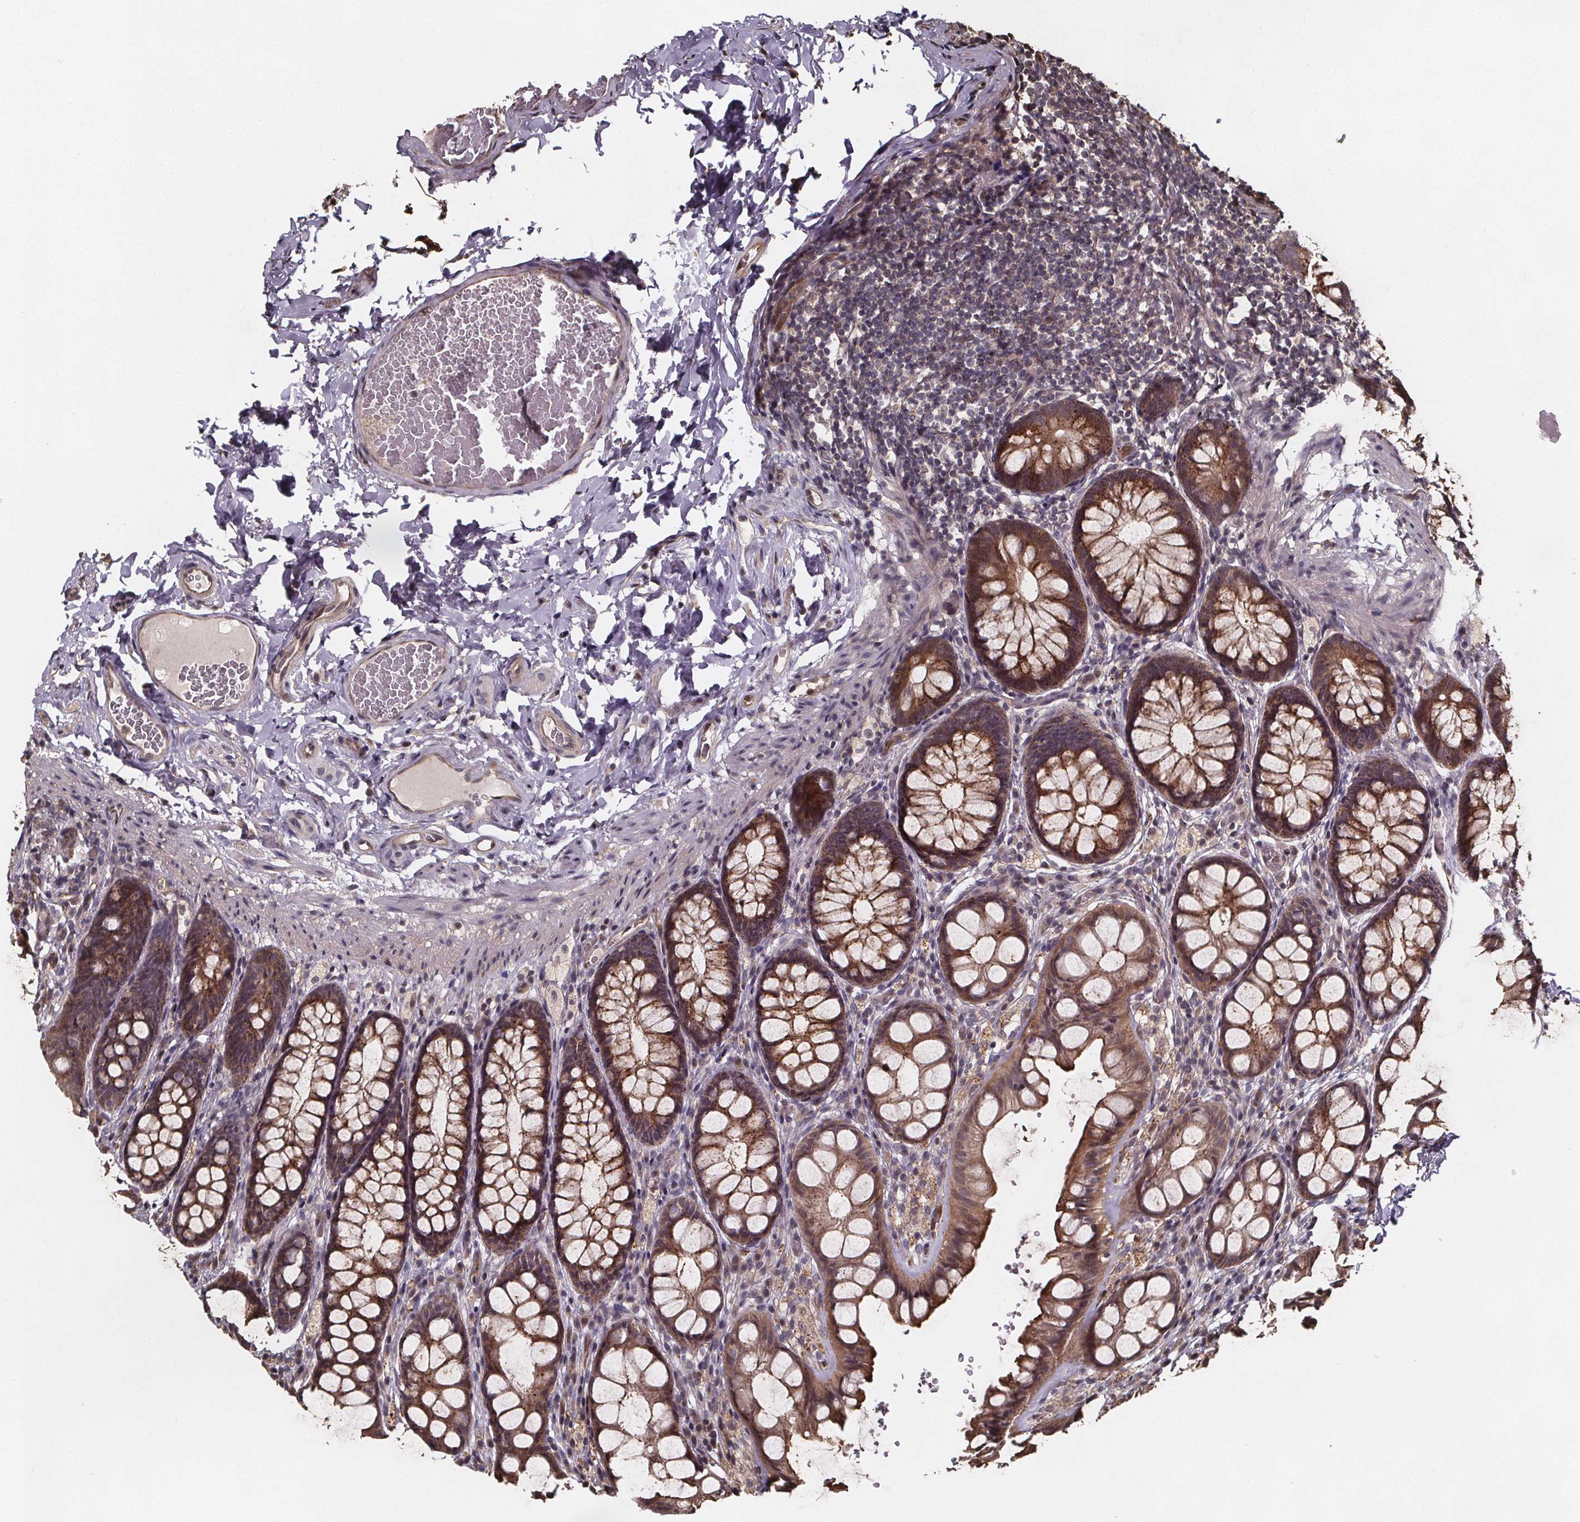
{"staining": {"intensity": "moderate", "quantity": ">75%", "location": "cytoplasmic/membranous"}, "tissue": "colon", "cell_type": "Endothelial cells", "image_type": "normal", "snomed": [{"axis": "morphology", "description": "Normal tissue, NOS"}, {"axis": "topography", "description": "Colon"}], "caption": "DAB (3,3'-diaminobenzidine) immunohistochemical staining of unremarkable colon exhibits moderate cytoplasmic/membranous protein expression in approximately >75% of endothelial cells.", "gene": "ZNF879", "patient": {"sex": "male", "age": 47}}